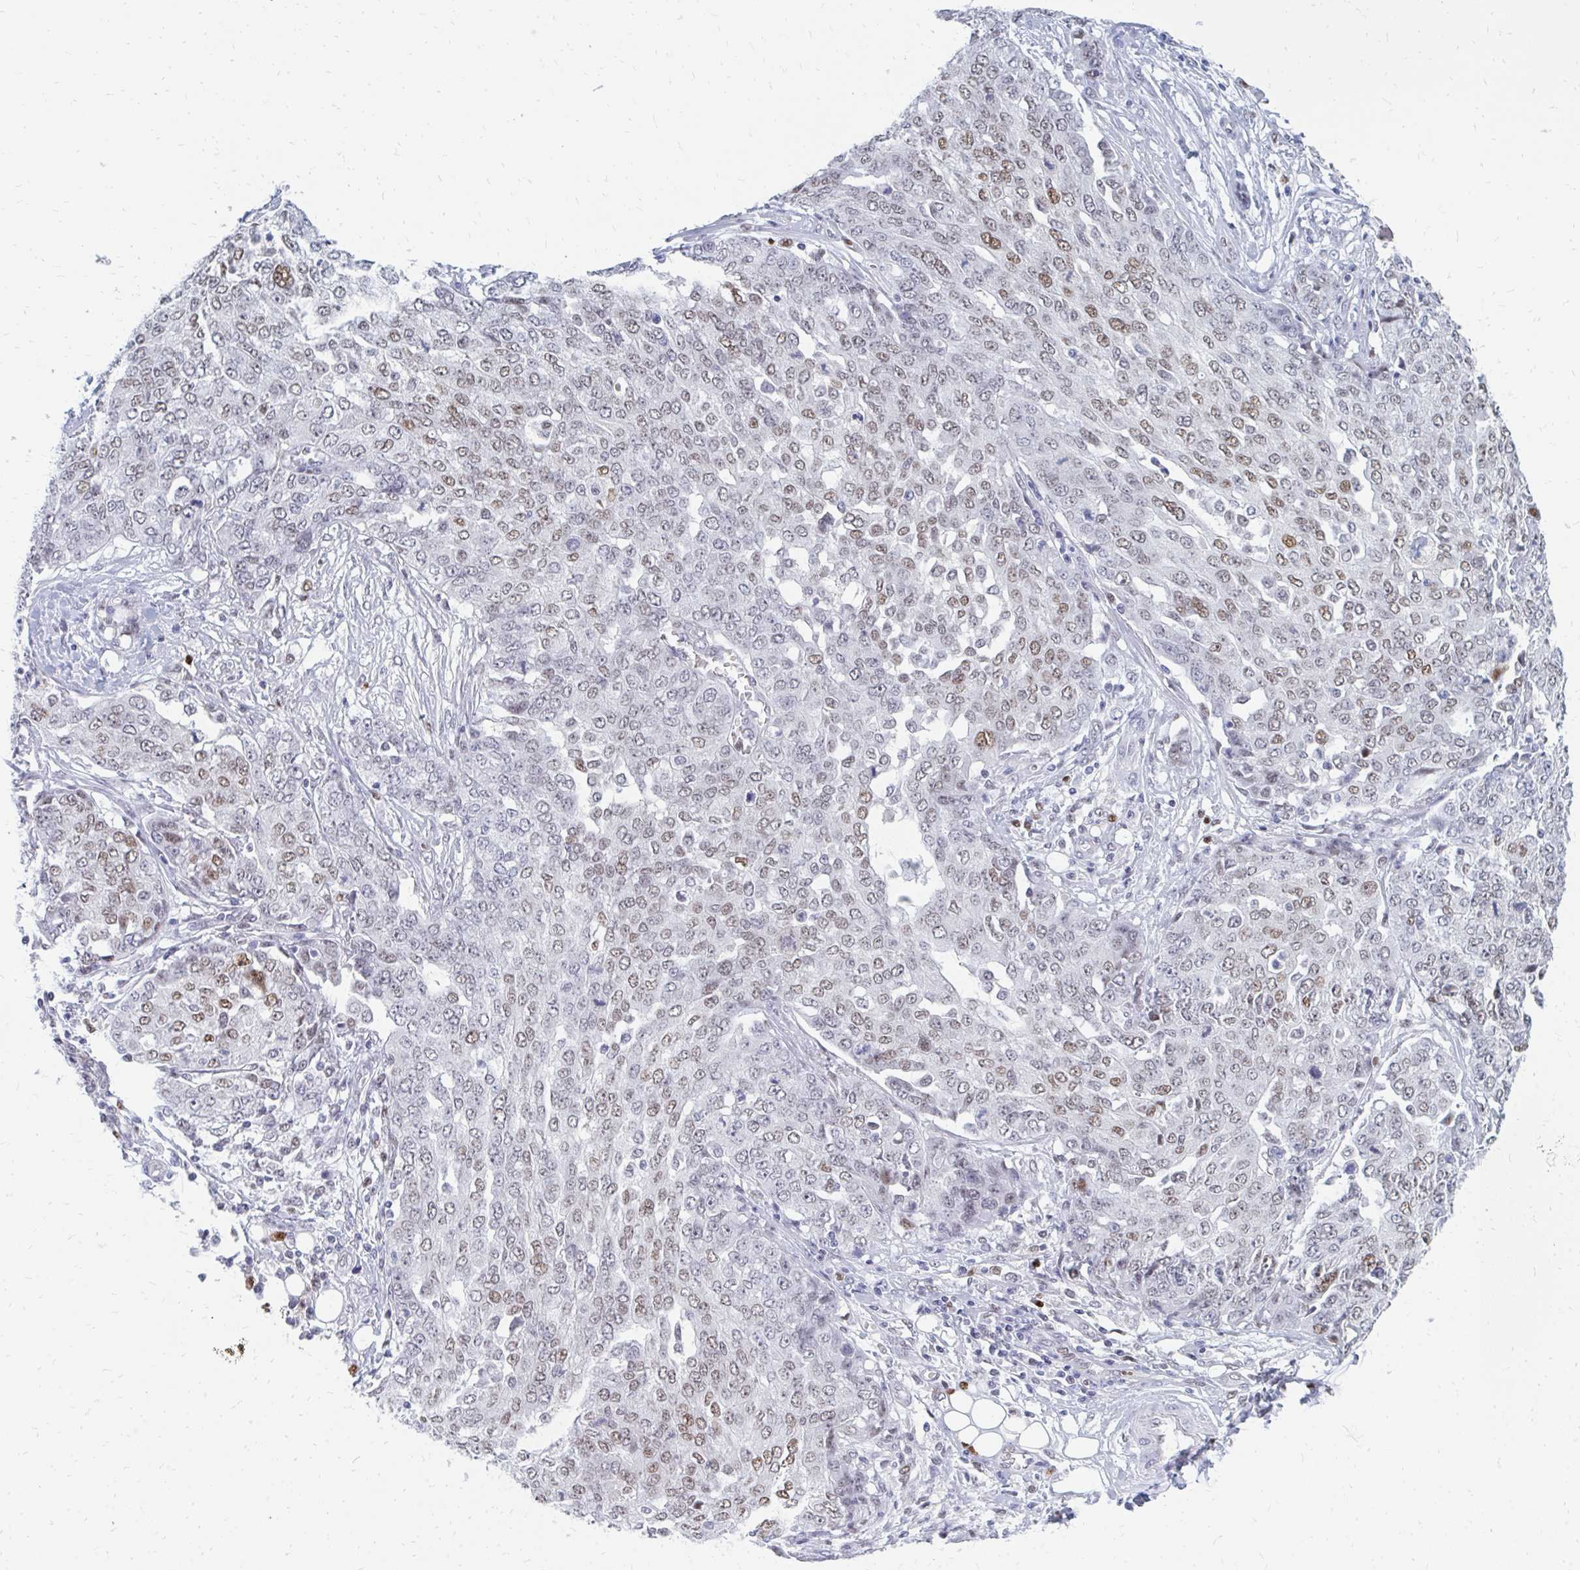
{"staining": {"intensity": "weak", "quantity": ">75%", "location": "nuclear"}, "tissue": "ovarian cancer", "cell_type": "Tumor cells", "image_type": "cancer", "snomed": [{"axis": "morphology", "description": "Cystadenocarcinoma, serous, NOS"}, {"axis": "topography", "description": "Soft tissue"}, {"axis": "topography", "description": "Ovary"}], "caption": "Immunohistochemistry (IHC) staining of ovarian serous cystadenocarcinoma, which displays low levels of weak nuclear staining in about >75% of tumor cells indicating weak nuclear protein staining. The staining was performed using DAB (3,3'-diaminobenzidine) (brown) for protein detection and nuclei were counterstained in hematoxylin (blue).", "gene": "PLK3", "patient": {"sex": "female", "age": 57}}